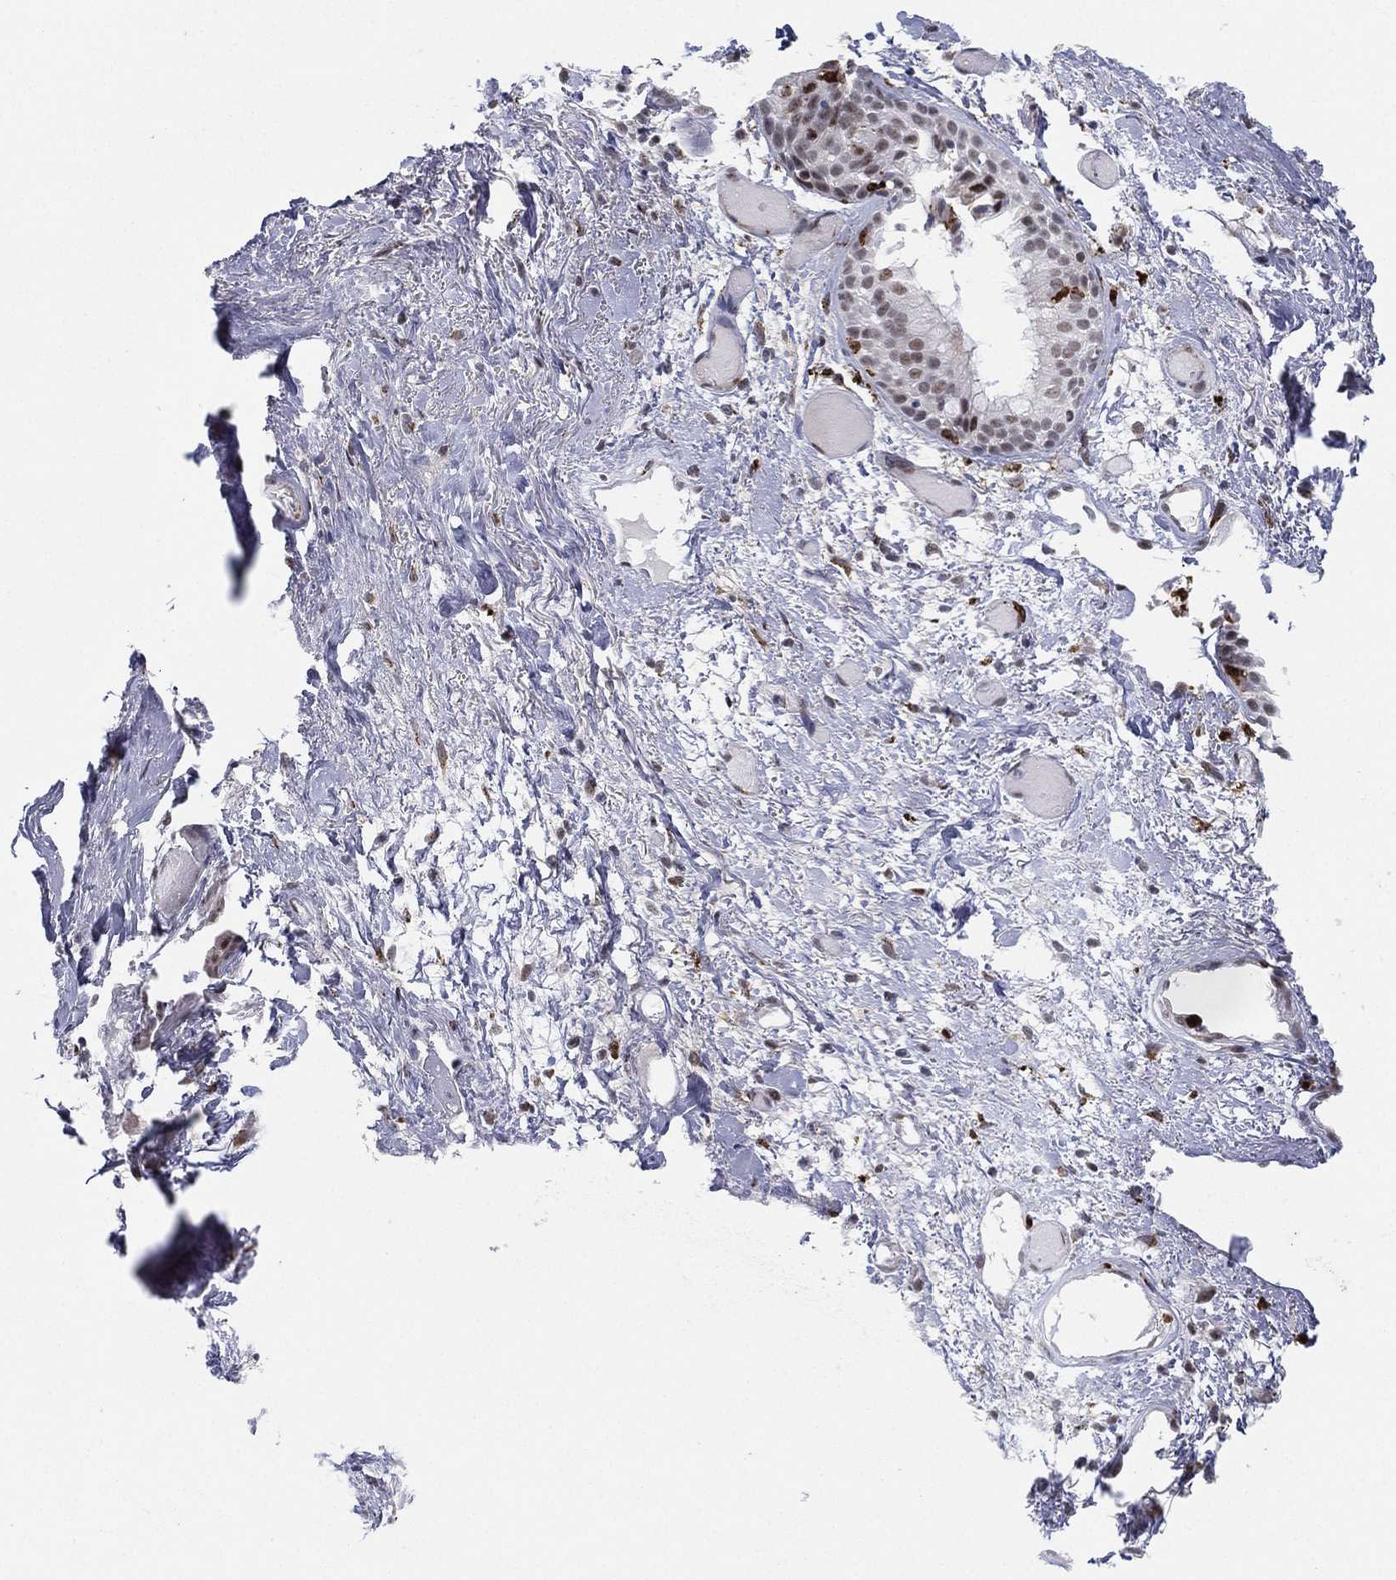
{"staining": {"intensity": "negative", "quantity": "none", "location": "none"}, "tissue": "soft tissue", "cell_type": "Fibroblasts", "image_type": "normal", "snomed": [{"axis": "morphology", "description": "Normal tissue, NOS"}, {"axis": "topography", "description": "Cartilage tissue"}], "caption": "The micrograph reveals no staining of fibroblasts in unremarkable soft tissue. (Brightfield microscopy of DAB (3,3'-diaminobenzidine) IHC at high magnification).", "gene": "CD177", "patient": {"sex": "male", "age": 62}}